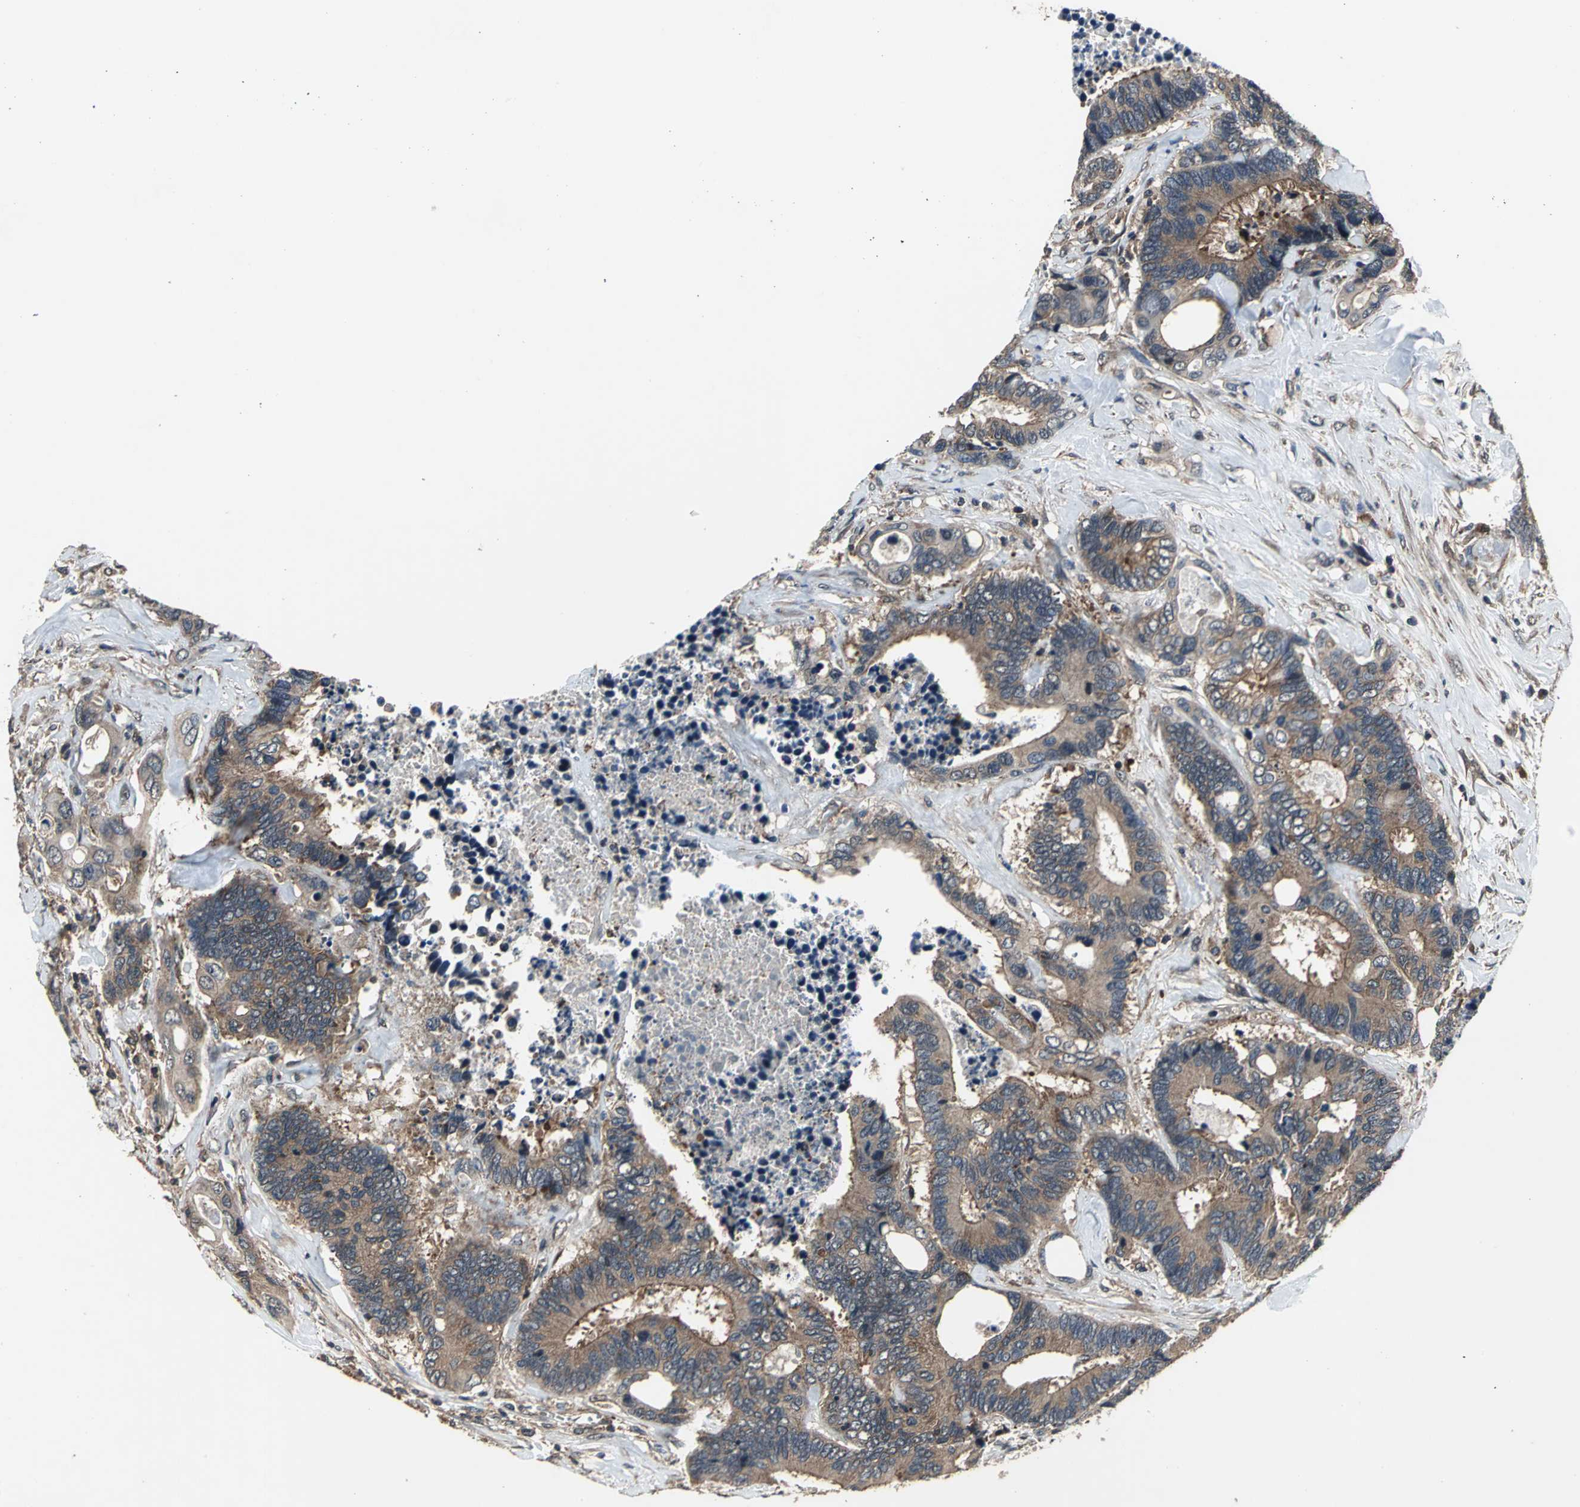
{"staining": {"intensity": "moderate", "quantity": ">75%", "location": "cytoplasmic/membranous"}, "tissue": "colorectal cancer", "cell_type": "Tumor cells", "image_type": "cancer", "snomed": [{"axis": "morphology", "description": "Adenocarcinoma, NOS"}, {"axis": "topography", "description": "Rectum"}], "caption": "Immunohistochemical staining of colorectal adenocarcinoma demonstrates moderate cytoplasmic/membranous protein positivity in approximately >75% of tumor cells. (DAB IHC, brown staining for protein, blue staining for nuclei).", "gene": "EIF2B2", "patient": {"sex": "male", "age": 55}}